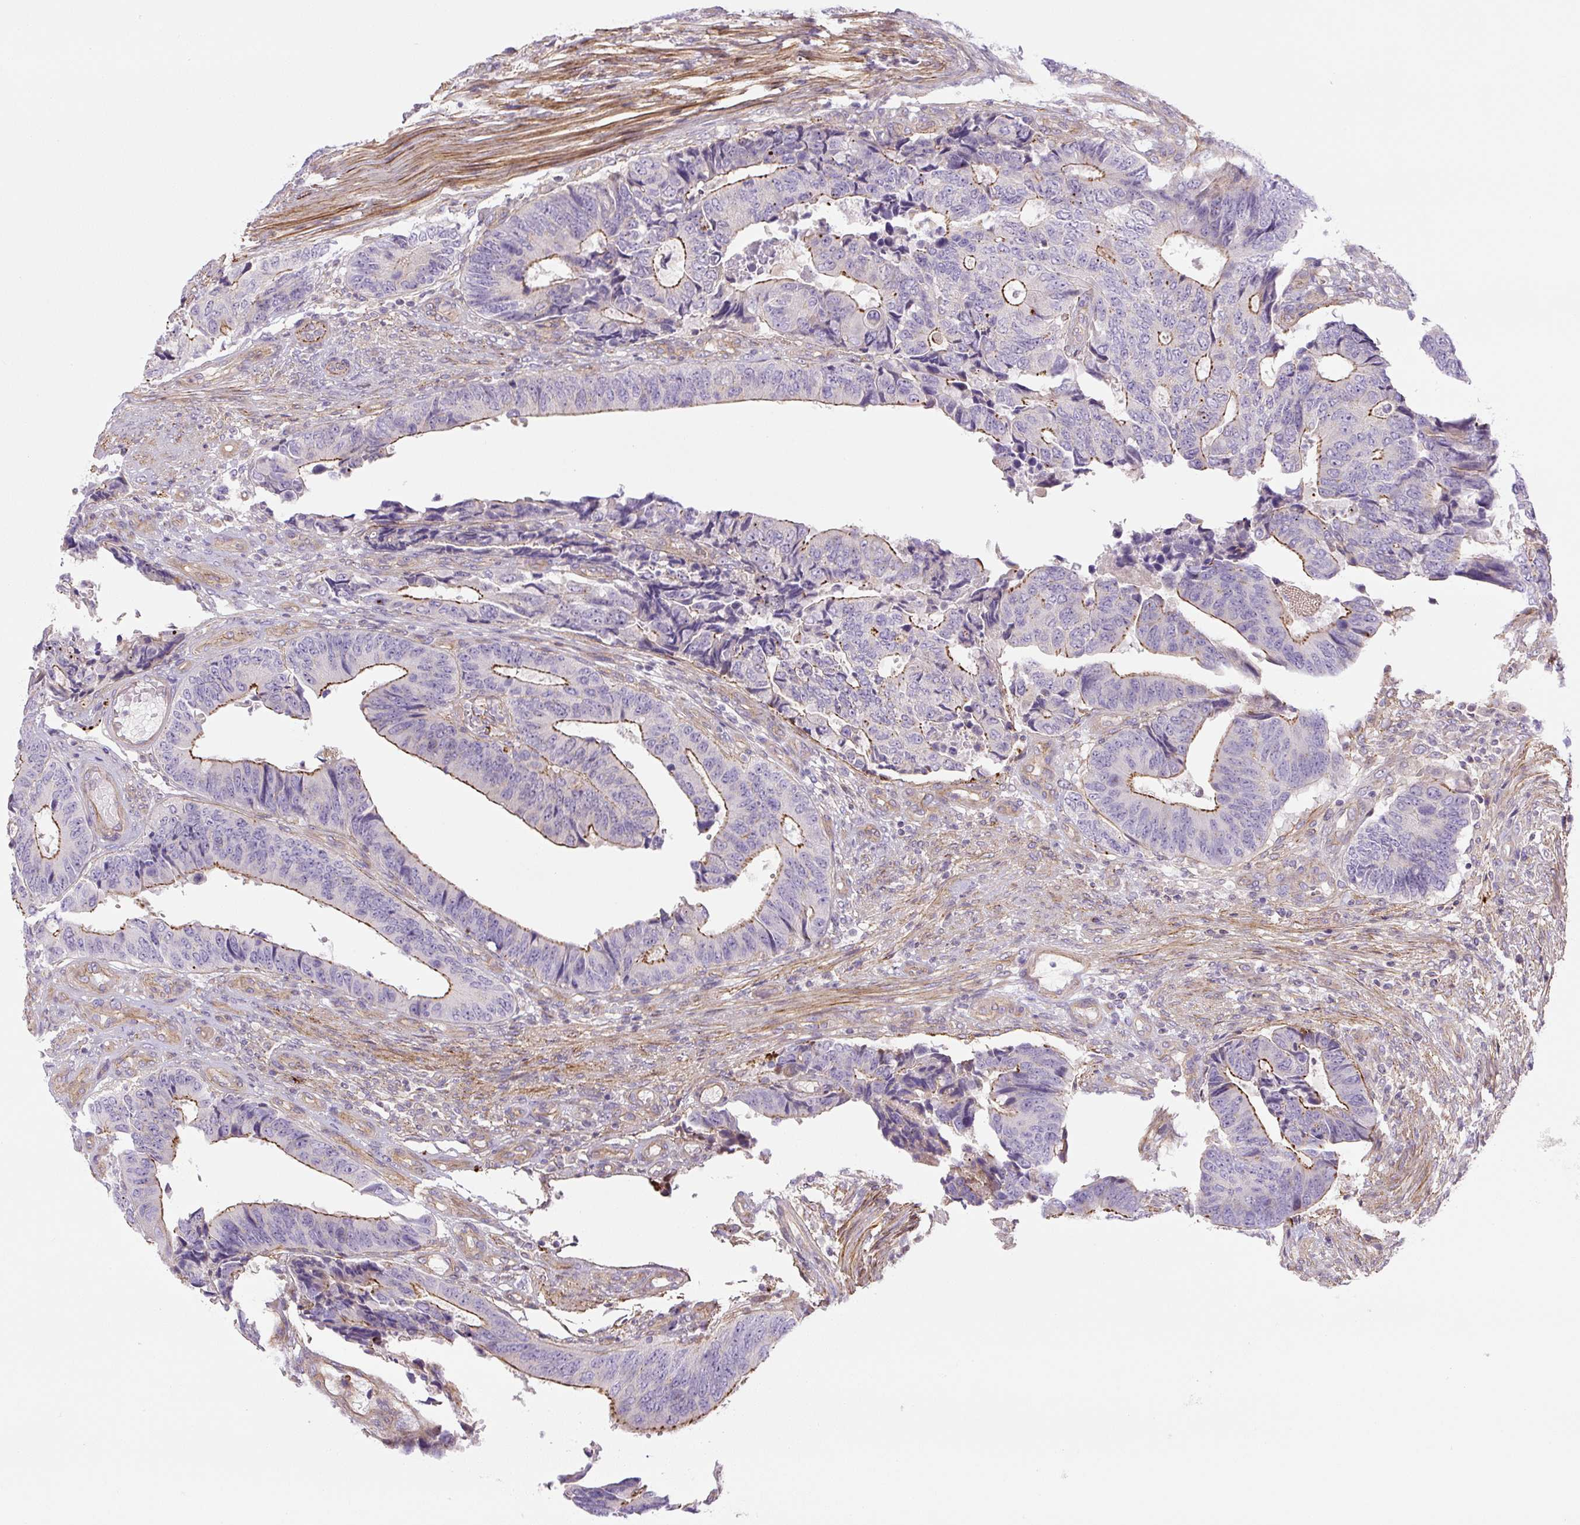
{"staining": {"intensity": "moderate", "quantity": "25%-75%", "location": "cytoplasmic/membranous"}, "tissue": "colorectal cancer", "cell_type": "Tumor cells", "image_type": "cancer", "snomed": [{"axis": "morphology", "description": "Adenocarcinoma, NOS"}, {"axis": "topography", "description": "Colon"}], "caption": "Colorectal cancer (adenocarcinoma) tissue reveals moderate cytoplasmic/membranous expression in about 25%-75% of tumor cells", "gene": "CCNI2", "patient": {"sex": "male", "age": 87}}